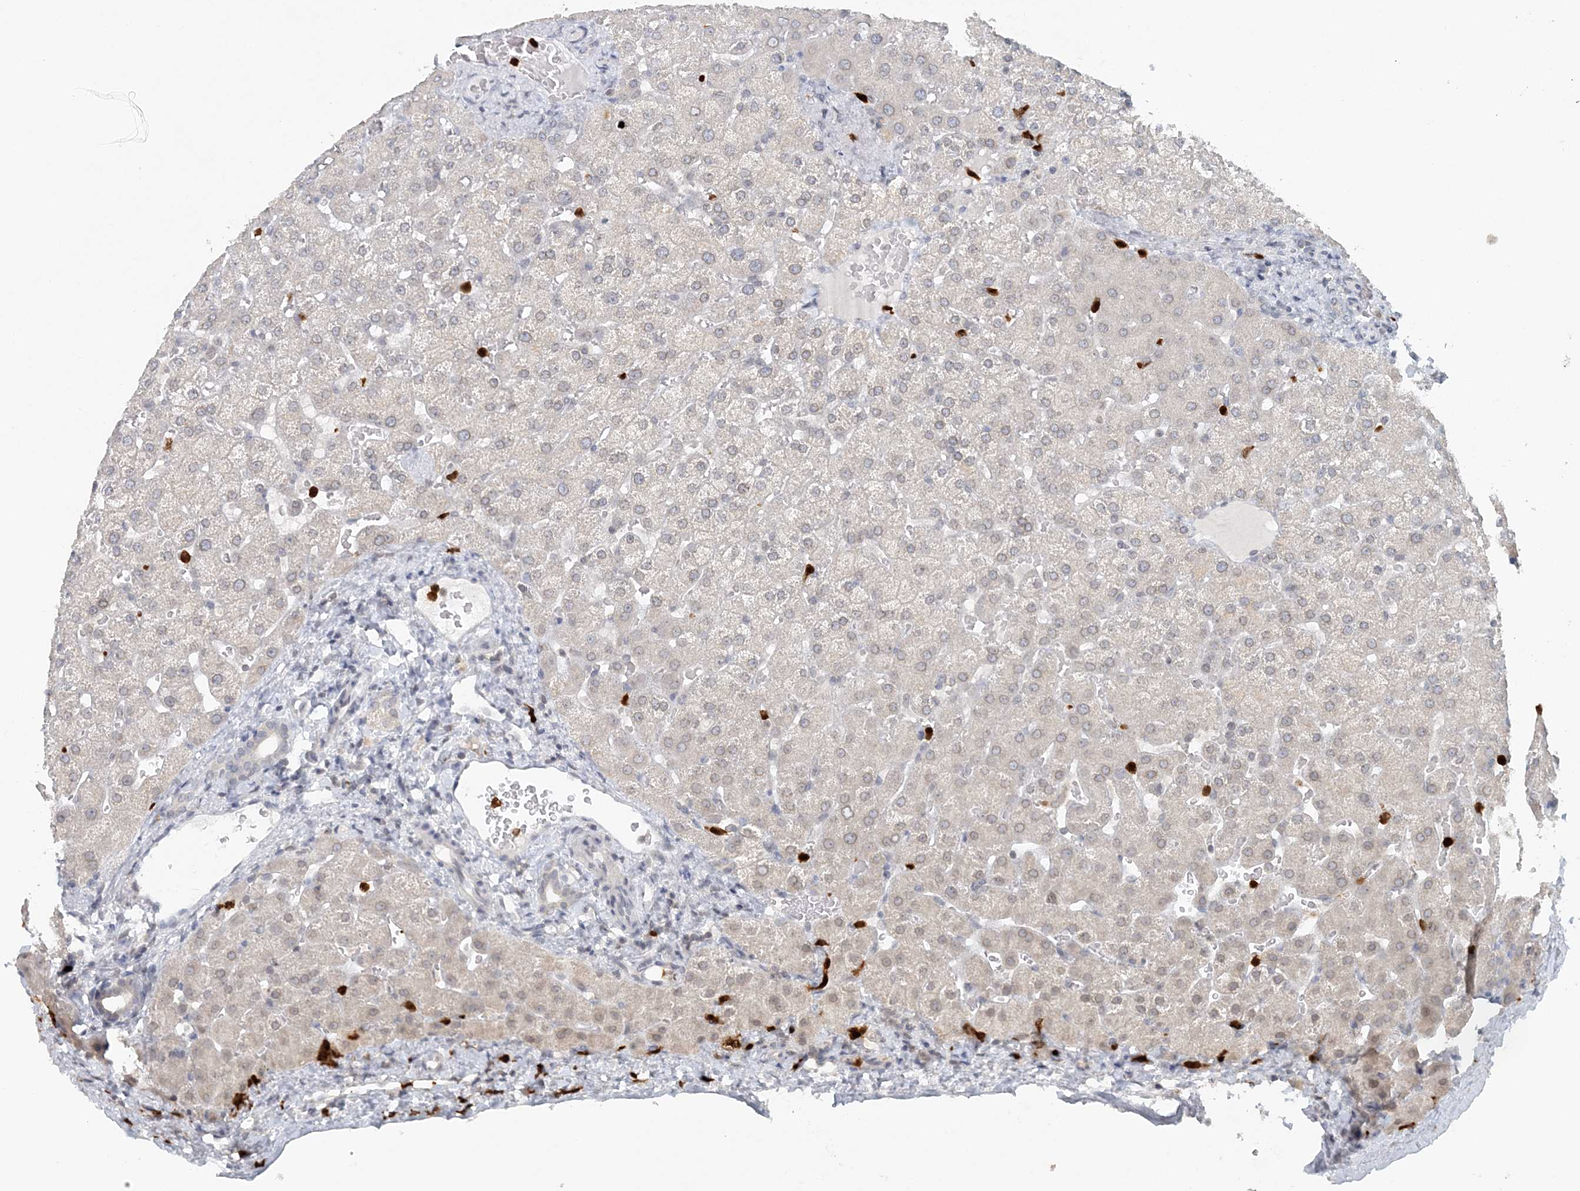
{"staining": {"intensity": "negative", "quantity": "none", "location": "none"}, "tissue": "liver", "cell_type": "Cholangiocytes", "image_type": "normal", "snomed": [{"axis": "morphology", "description": "Normal tissue, NOS"}, {"axis": "topography", "description": "Liver"}], "caption": "Micrograph shows no significant protein expression in cholangiocytes of unremarkable liver. (DAB immunohistochemistry (IHC) with hematoxylin counter stain).", "gene": "NUP54", "patient": {"sex": "female", "age": 32}}